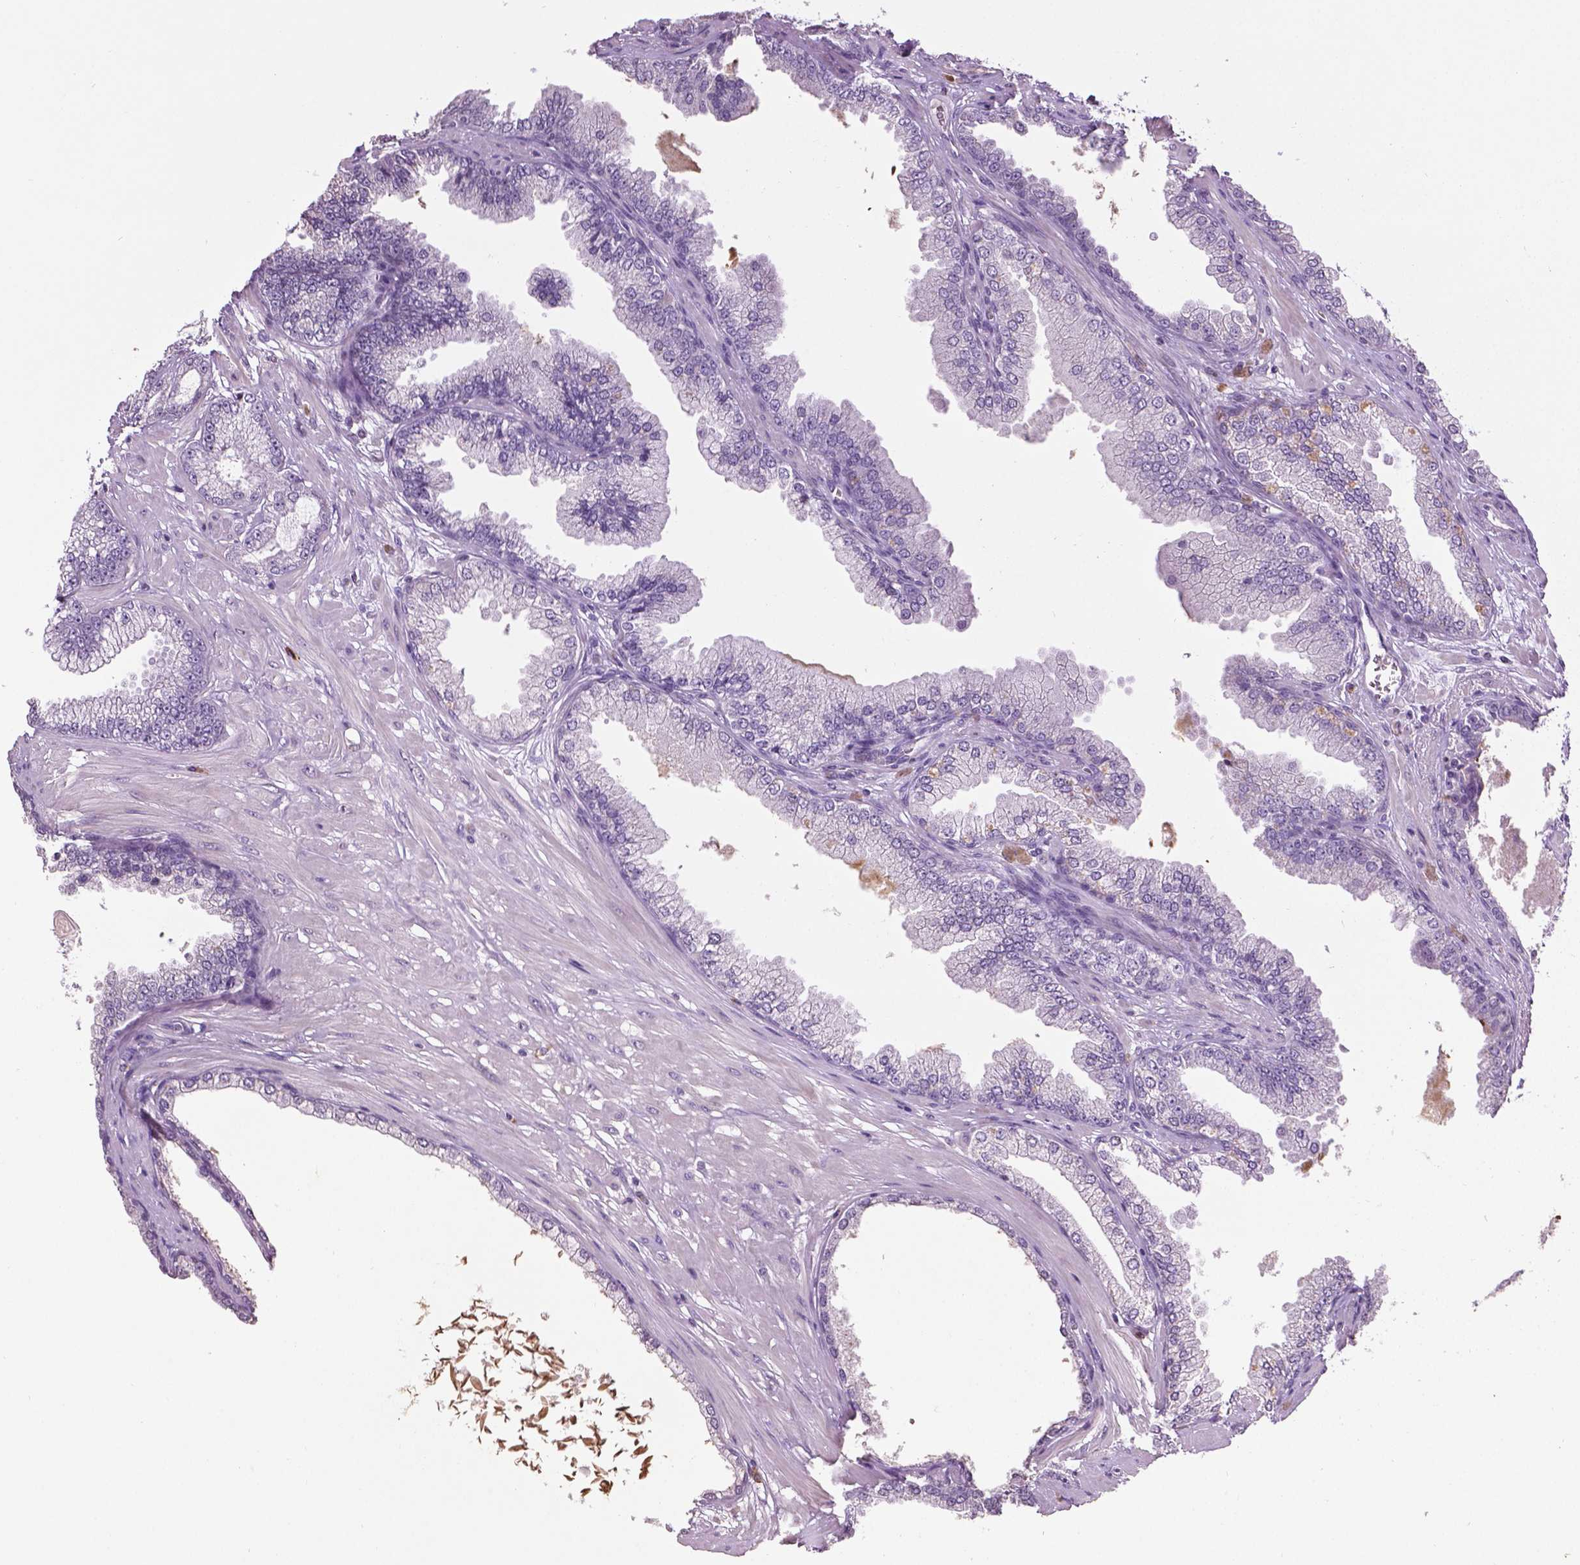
{"staining": {"intensity": "negative", "quantity": "none", "location": "none"}, "tissue": "prostate cancer", "cell_type": "Tumor cells", "image_type": "cancer", "snomed": [{"axis": "morphology", "description": "Adenocarcinoma, Low grade"}, {"axis": "topography", "description": "Prostate"}], "caption": "An immunohistochemistry histopathology image of prostate cancer is shown. There is no staining in tumor cells of prostate cancer.", "gene": "NTNG2", "patient": {"sex": "male", "age": 64}}